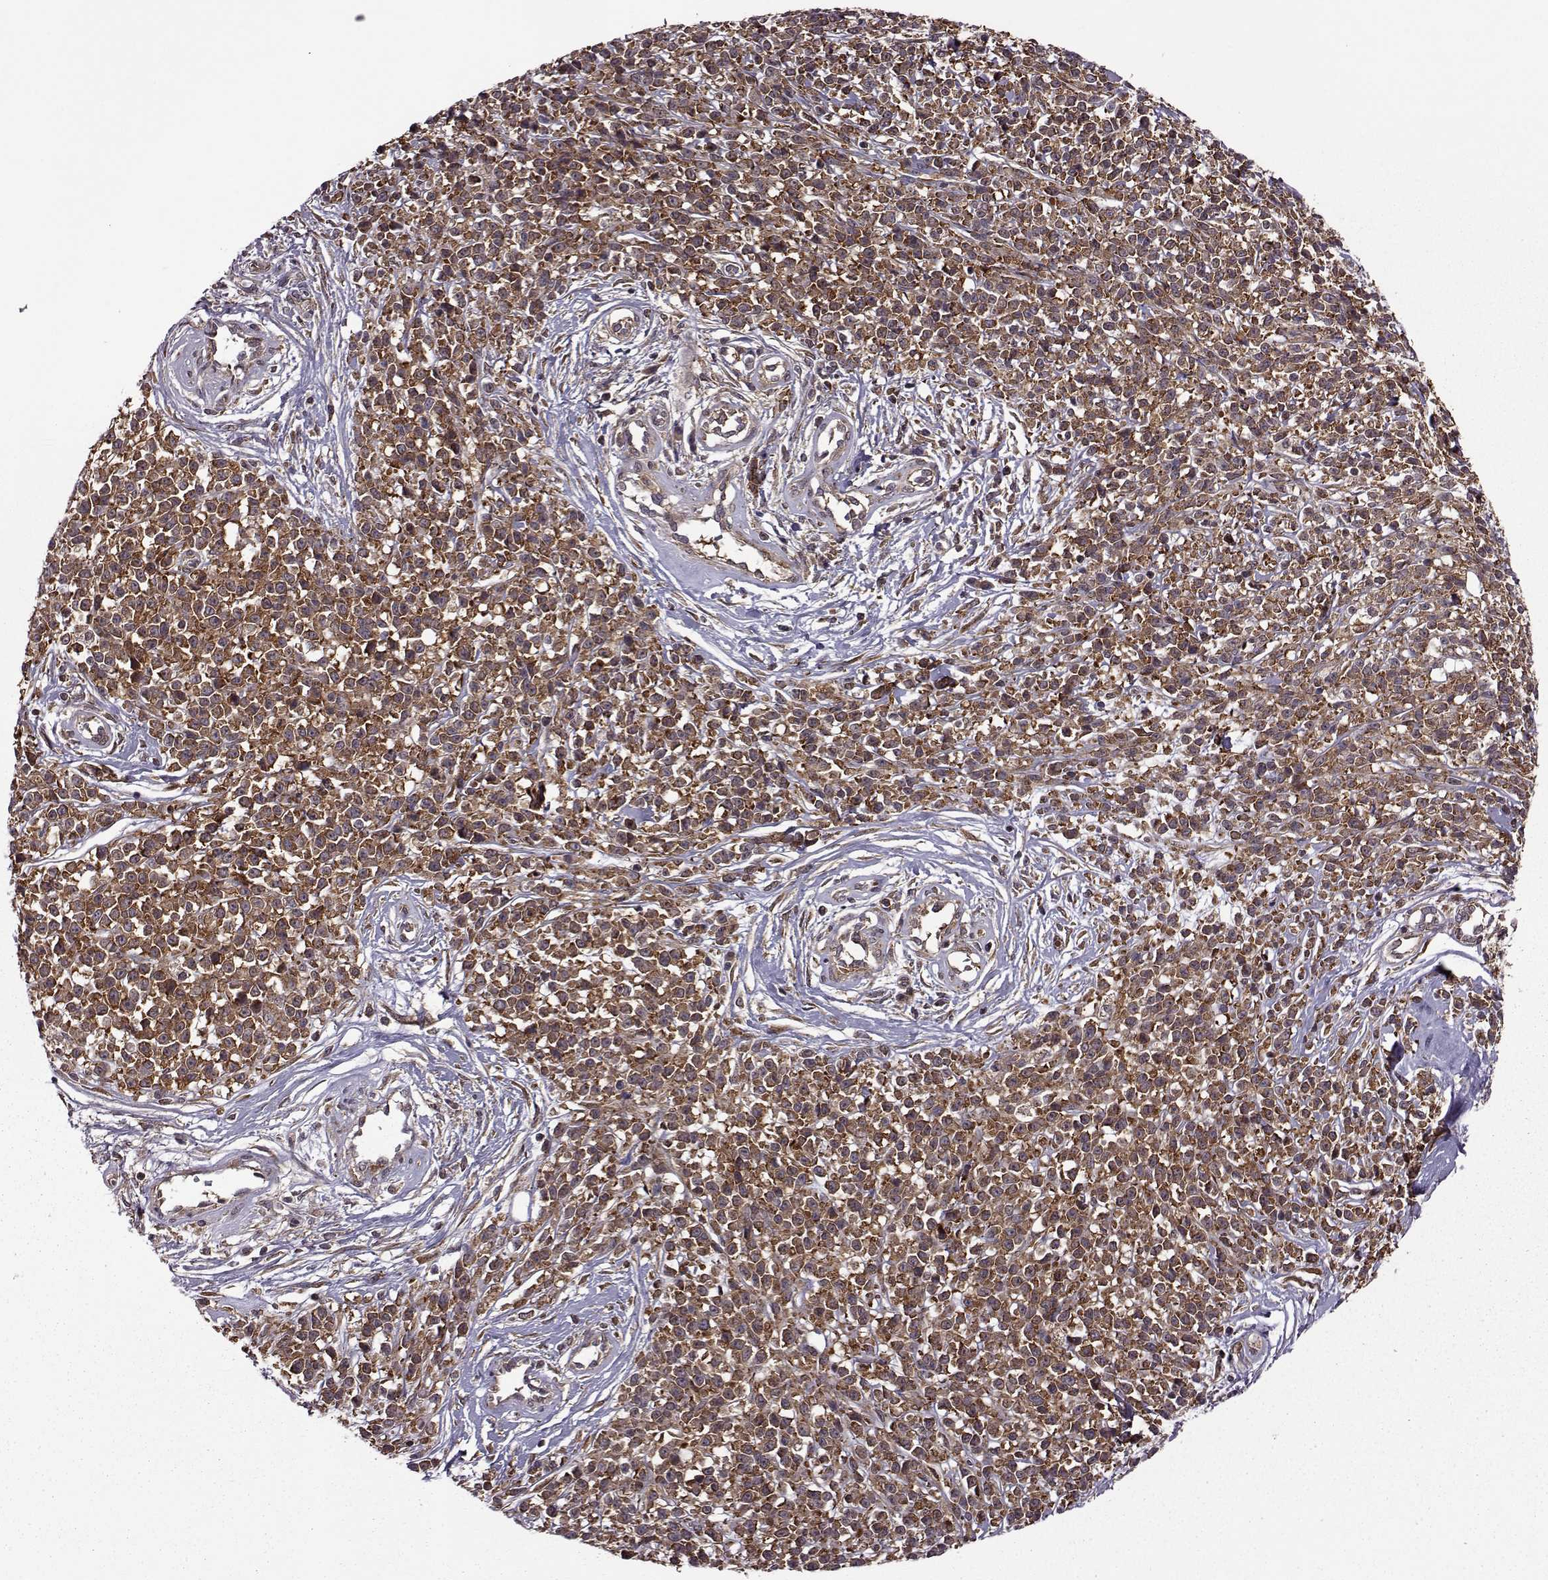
{"staining": {"intensity": "strong", "quantity": ">75%", "location": "cytoplasmic/membranous"}, "tissue": "melanoma", "cell_type": "Tumor cells", "image_type": "cancer", "snomed": [{"axis": "morphology", "description": "Malignant melanoma, NOS"}, {"axis": "topography", "description": "Skin"}, {"axis": "topography", "description": "Skin of trunk"}], "caption": "IHC of melanoma demonstrates high levels of strong cytoplasmic/membranous positivity in about >75% of tumor cells.", "gene": "URI1", "patient": {"sex": "male", "age": 74}}